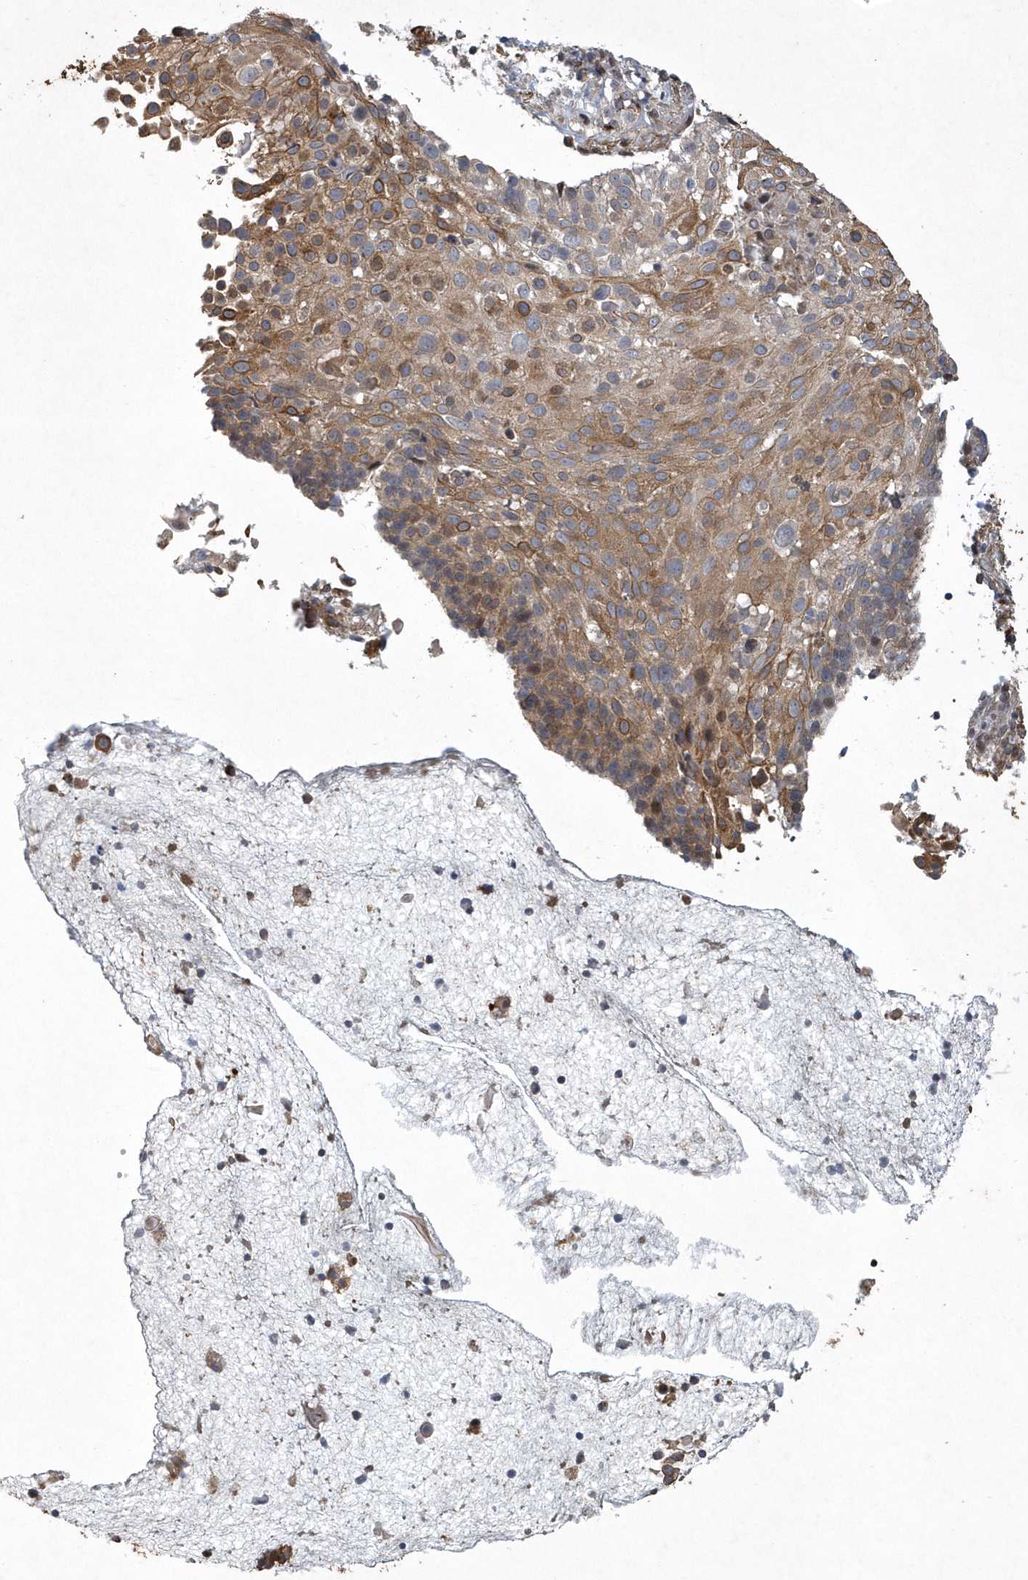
{"staining": {"intensity": "moderate", "quantity": ">75%", "location": "cytoplasmic/membranous"}, "tissue": "cervical cancer", "cell_type": "Tumor cells", "image_type": "cancer", "snomed": [{"axis": "morphology", "description": "Squamous cell carcinoma, NOS"}, {"axis": "topography", "description": "Cervix"}], "caption": "This is an image of IHC staining of cervical cancer (squamous cell carcinoma), which shows moderate expression in the cytoplasmic/membranous of tumor cells.", "gene": "N4BP2", "patient": {"sex": "female", "age": 74}}